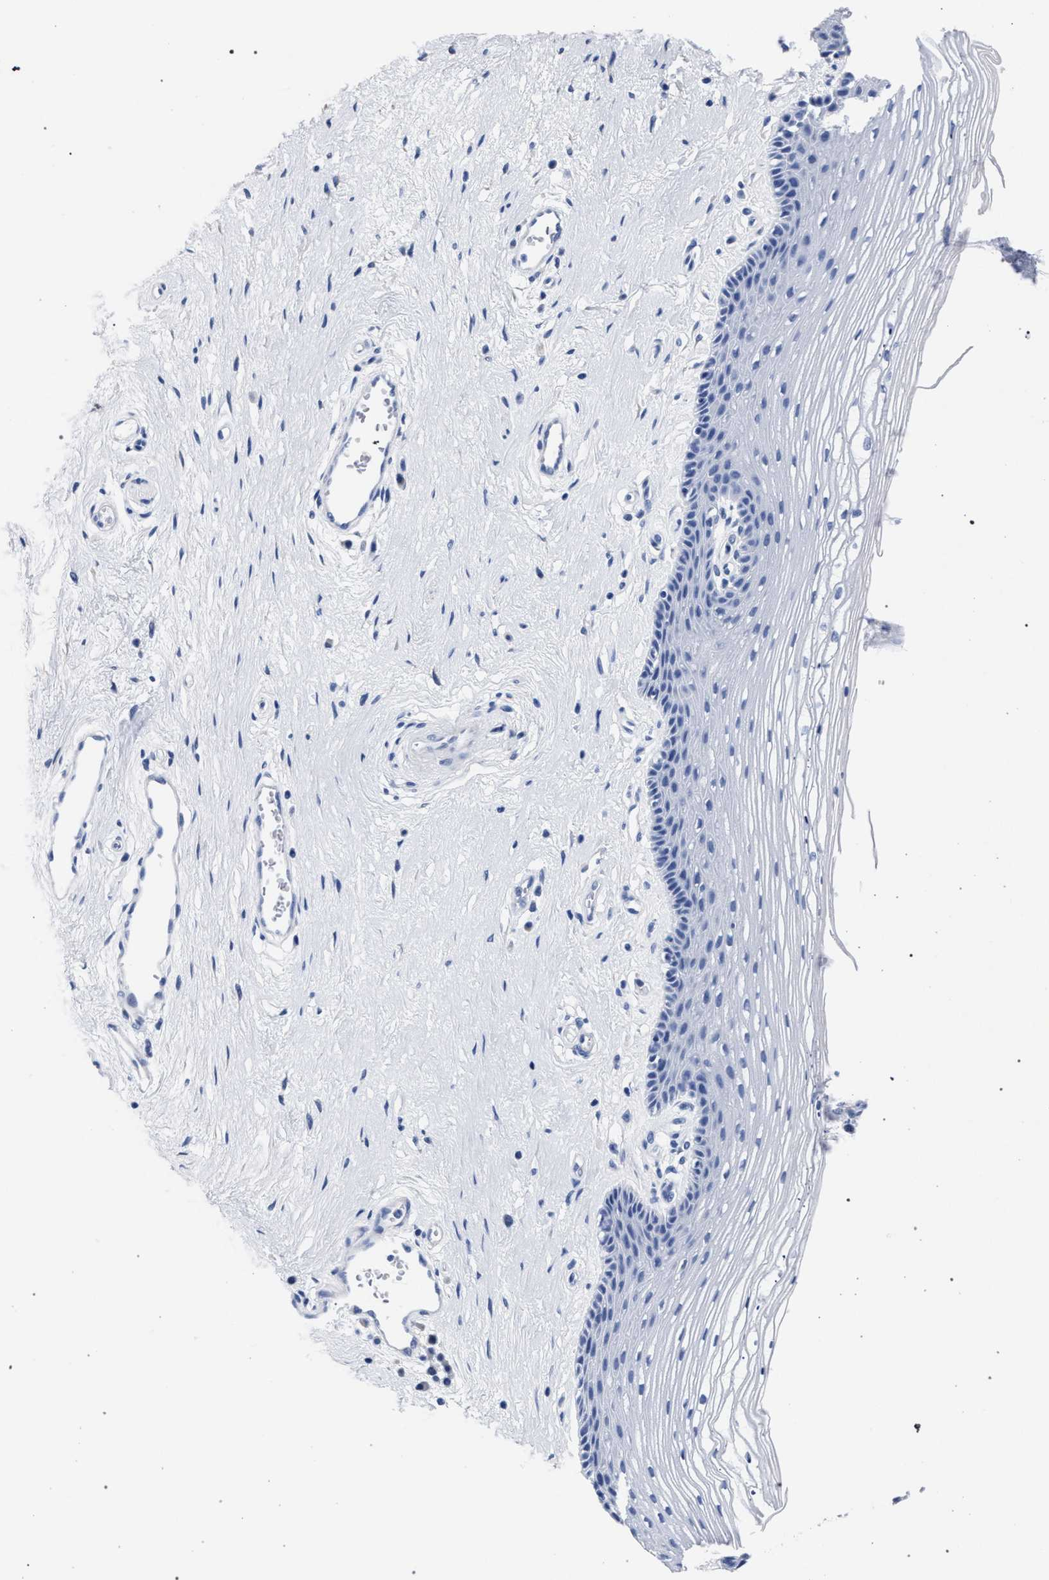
{"staining": {"intensity": "negative", "quantity": "none", "location": "none"}, "tissue": "vagina", "cell_type": "Squamous epithelial cells", "image_type": "normal", "snomed": [{"axis": "morphology", "description": "Normal tissue, NOS"}, {"axis": "topography", "description": "Vagina"}], "caption": "Histopathology image shows no protein positivity in squamous epithelial cells of normal vagina.", "gene": "AKAP4", "patient": {"sex": "female", "age": 46}}